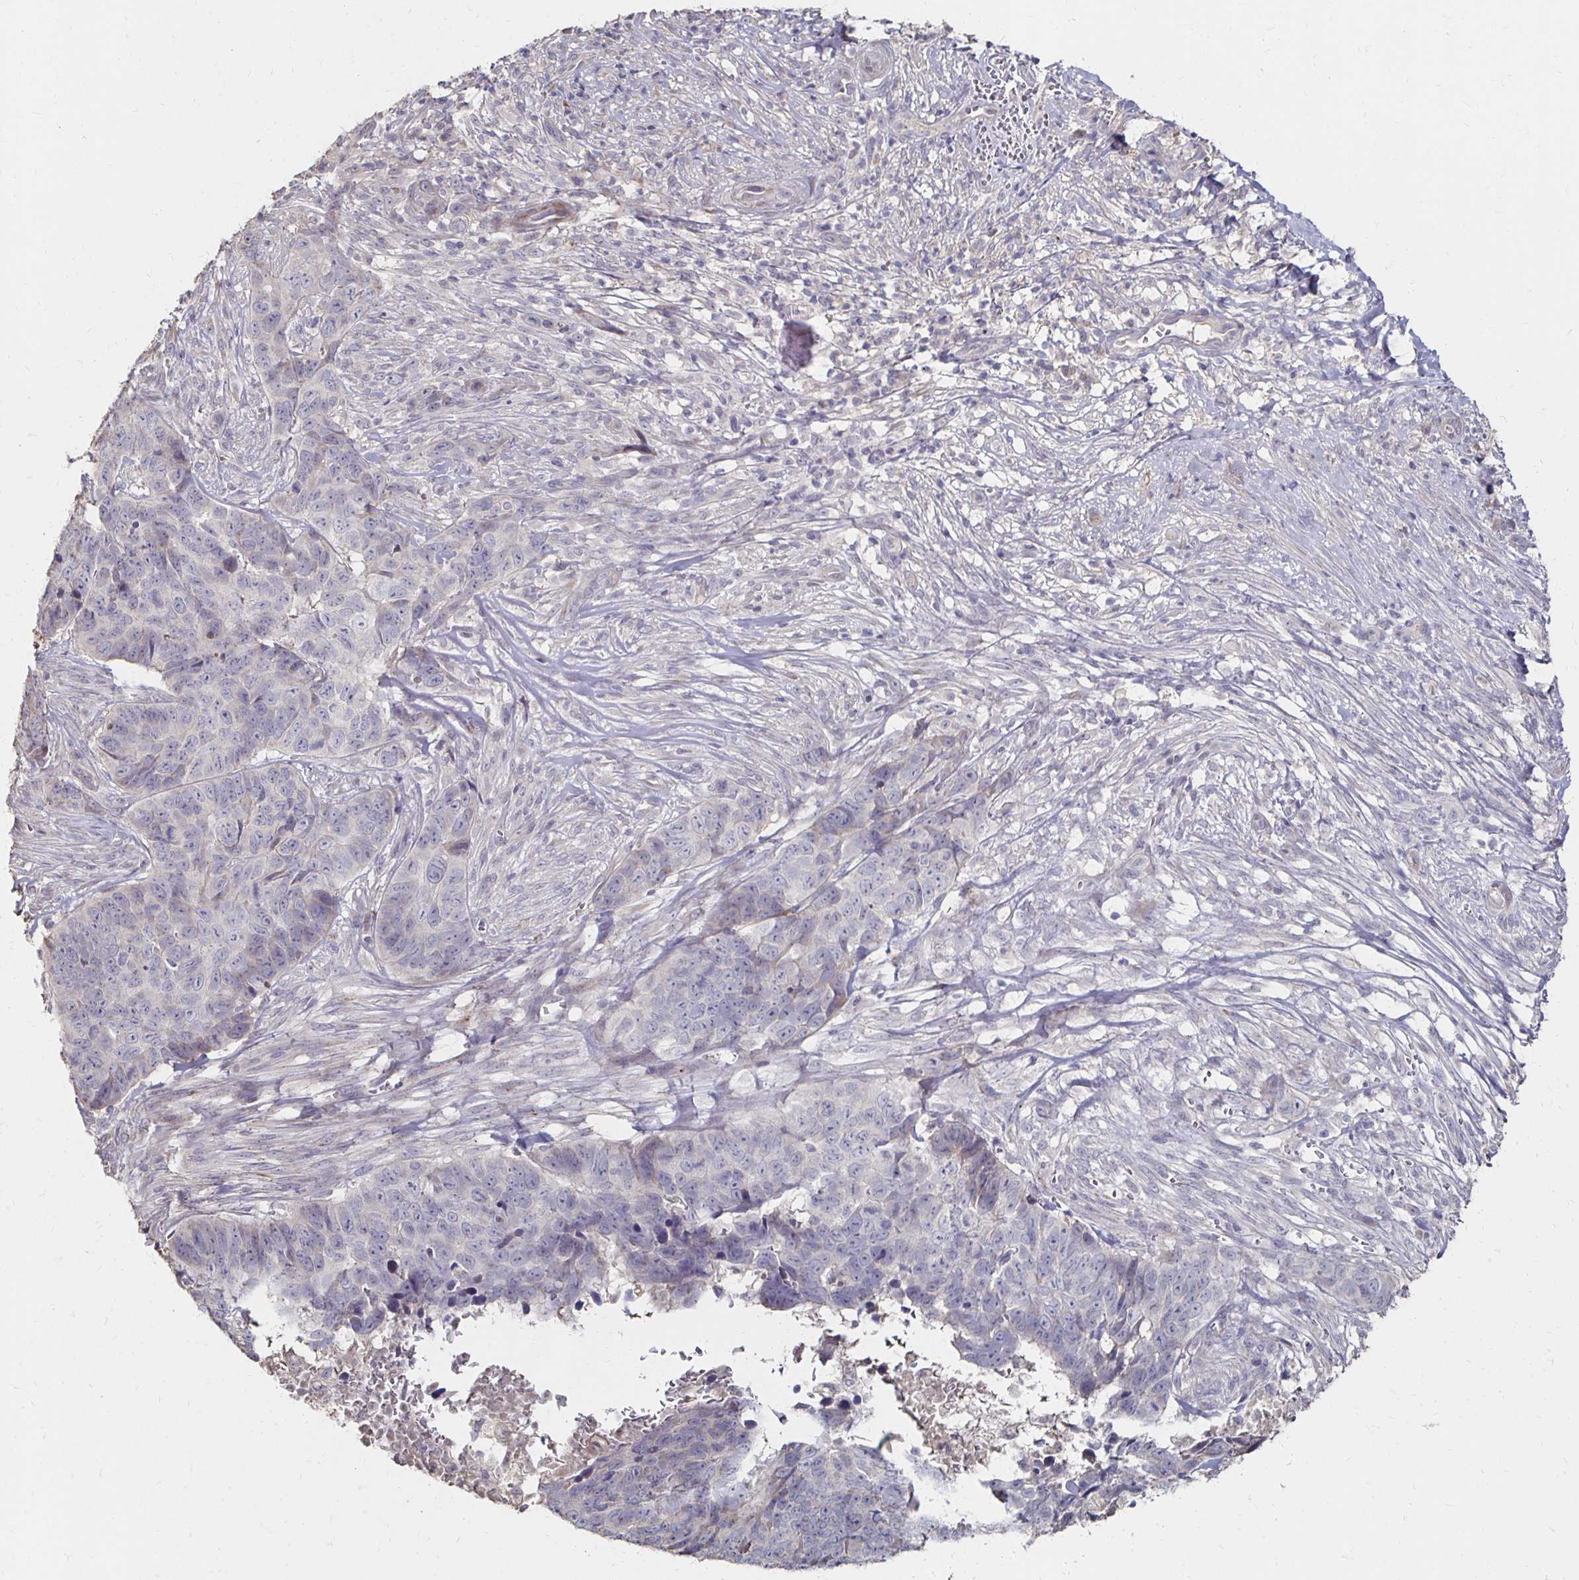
{"staining": {"intensity": "negative", "quantity": "none", "location": "none"}, "tissue": "skin cancer", "cell_type": "Tumor cells", "image_type": "cancer", "snomed": [{"axis": "morphology", "description": "Basal cell carcinoma"}, {"axis": "topography", "description": "Skin"}], "caption": "DAB immunohistochemical staining of human skin cancer reveals no significant staining in tumor cells.", "gene": "ZNF727", "patient": {"sex": "female", "age": 82}}